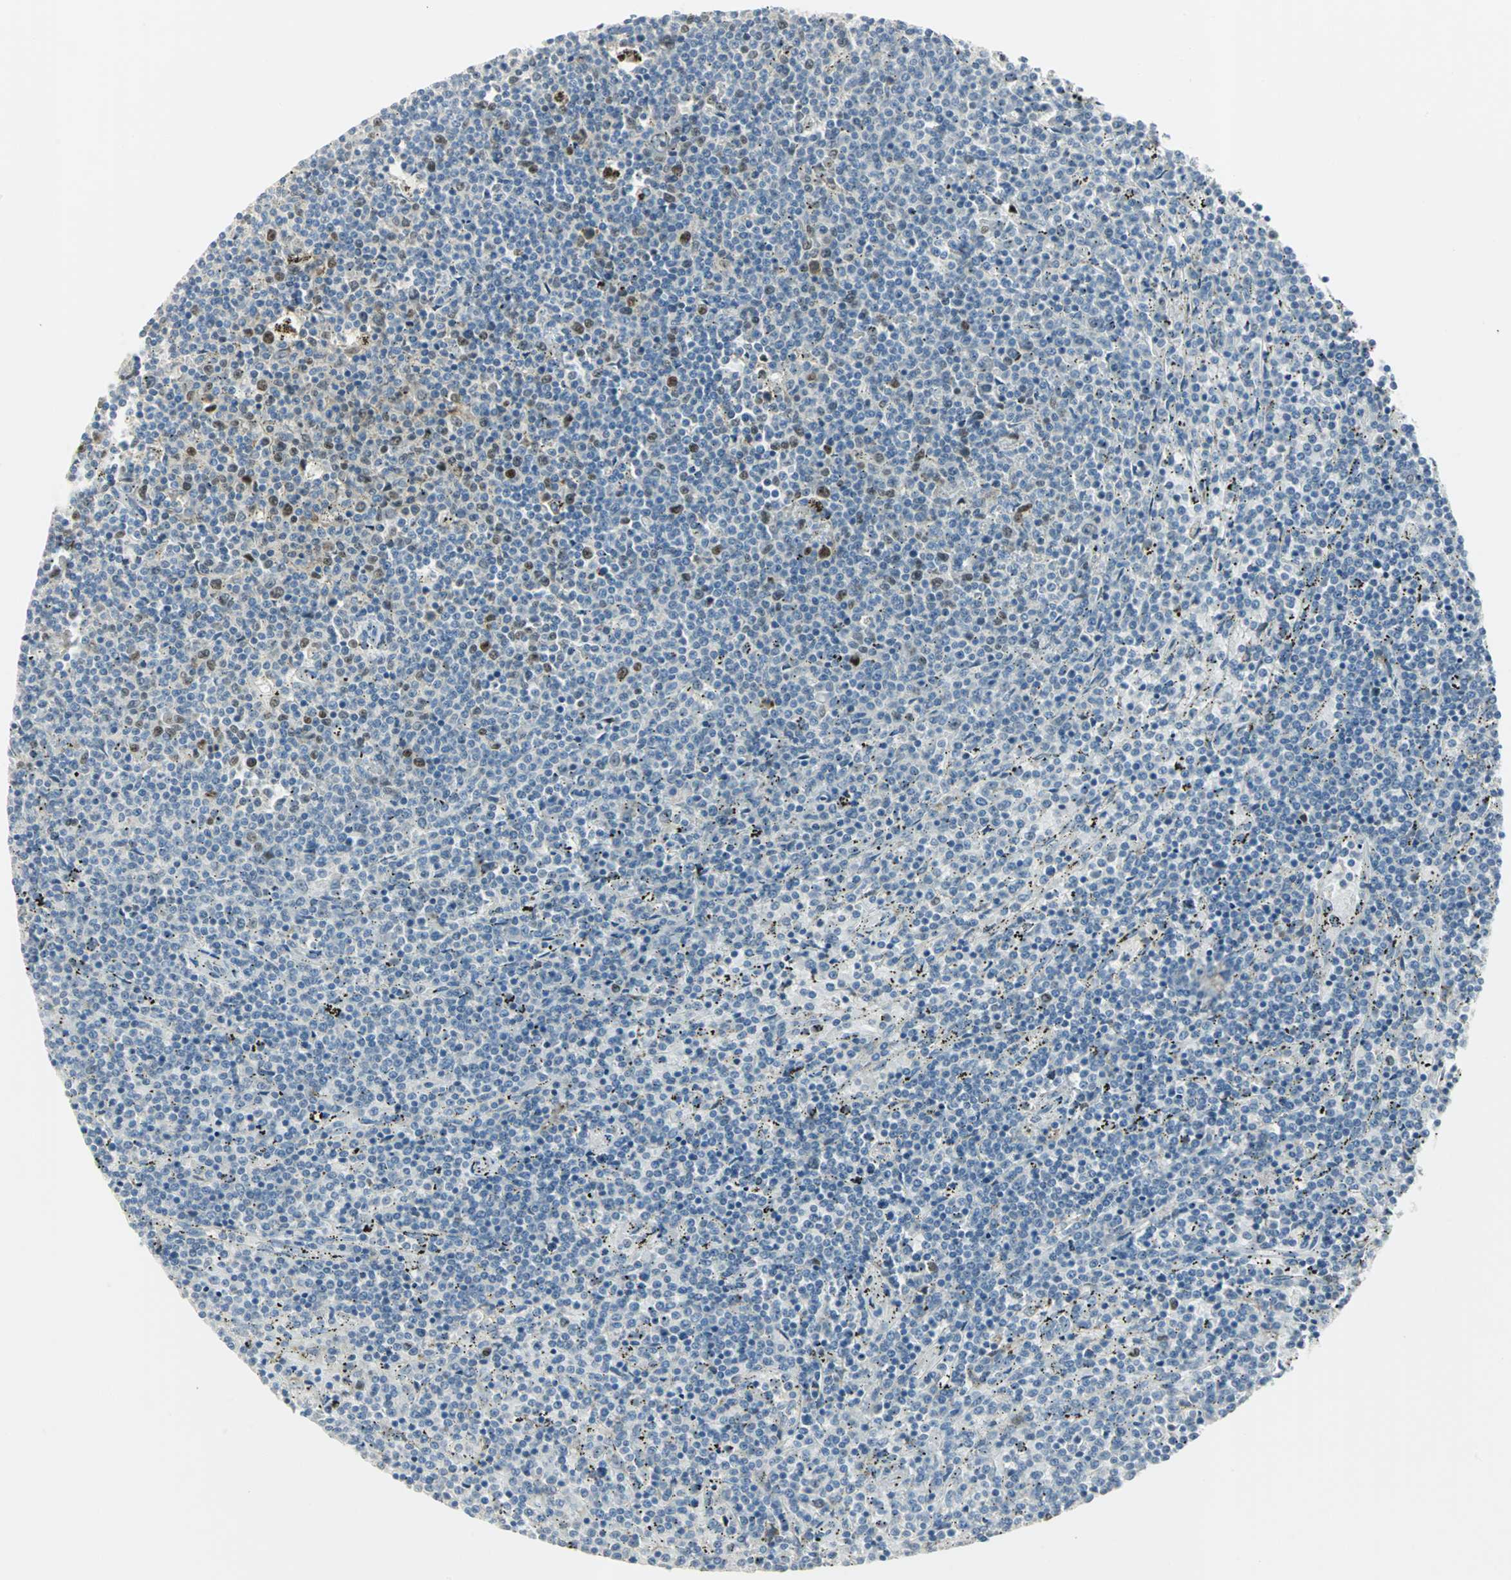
{"staining": {"intensity": "strong", "quantity": "<25%", "location": "nuclear"}, "tissue": "lymphoma", "cell_type": "Tumor cells", "image_type": "cancer", "snomed": [{"axis": "morphology", "description": "Malignant lymphoma, non-Hodgkin's type, Low grade"}, {"axis": "topography", "description": "Spleen"}], "caption": "Human low-grade malignant lymphoma, non-Hodgkin's type stained with a protein marker demonstrates strong staining in tumor cells.", "gene": "BCL6", "patient": {"sex": "female", "age": 50}}